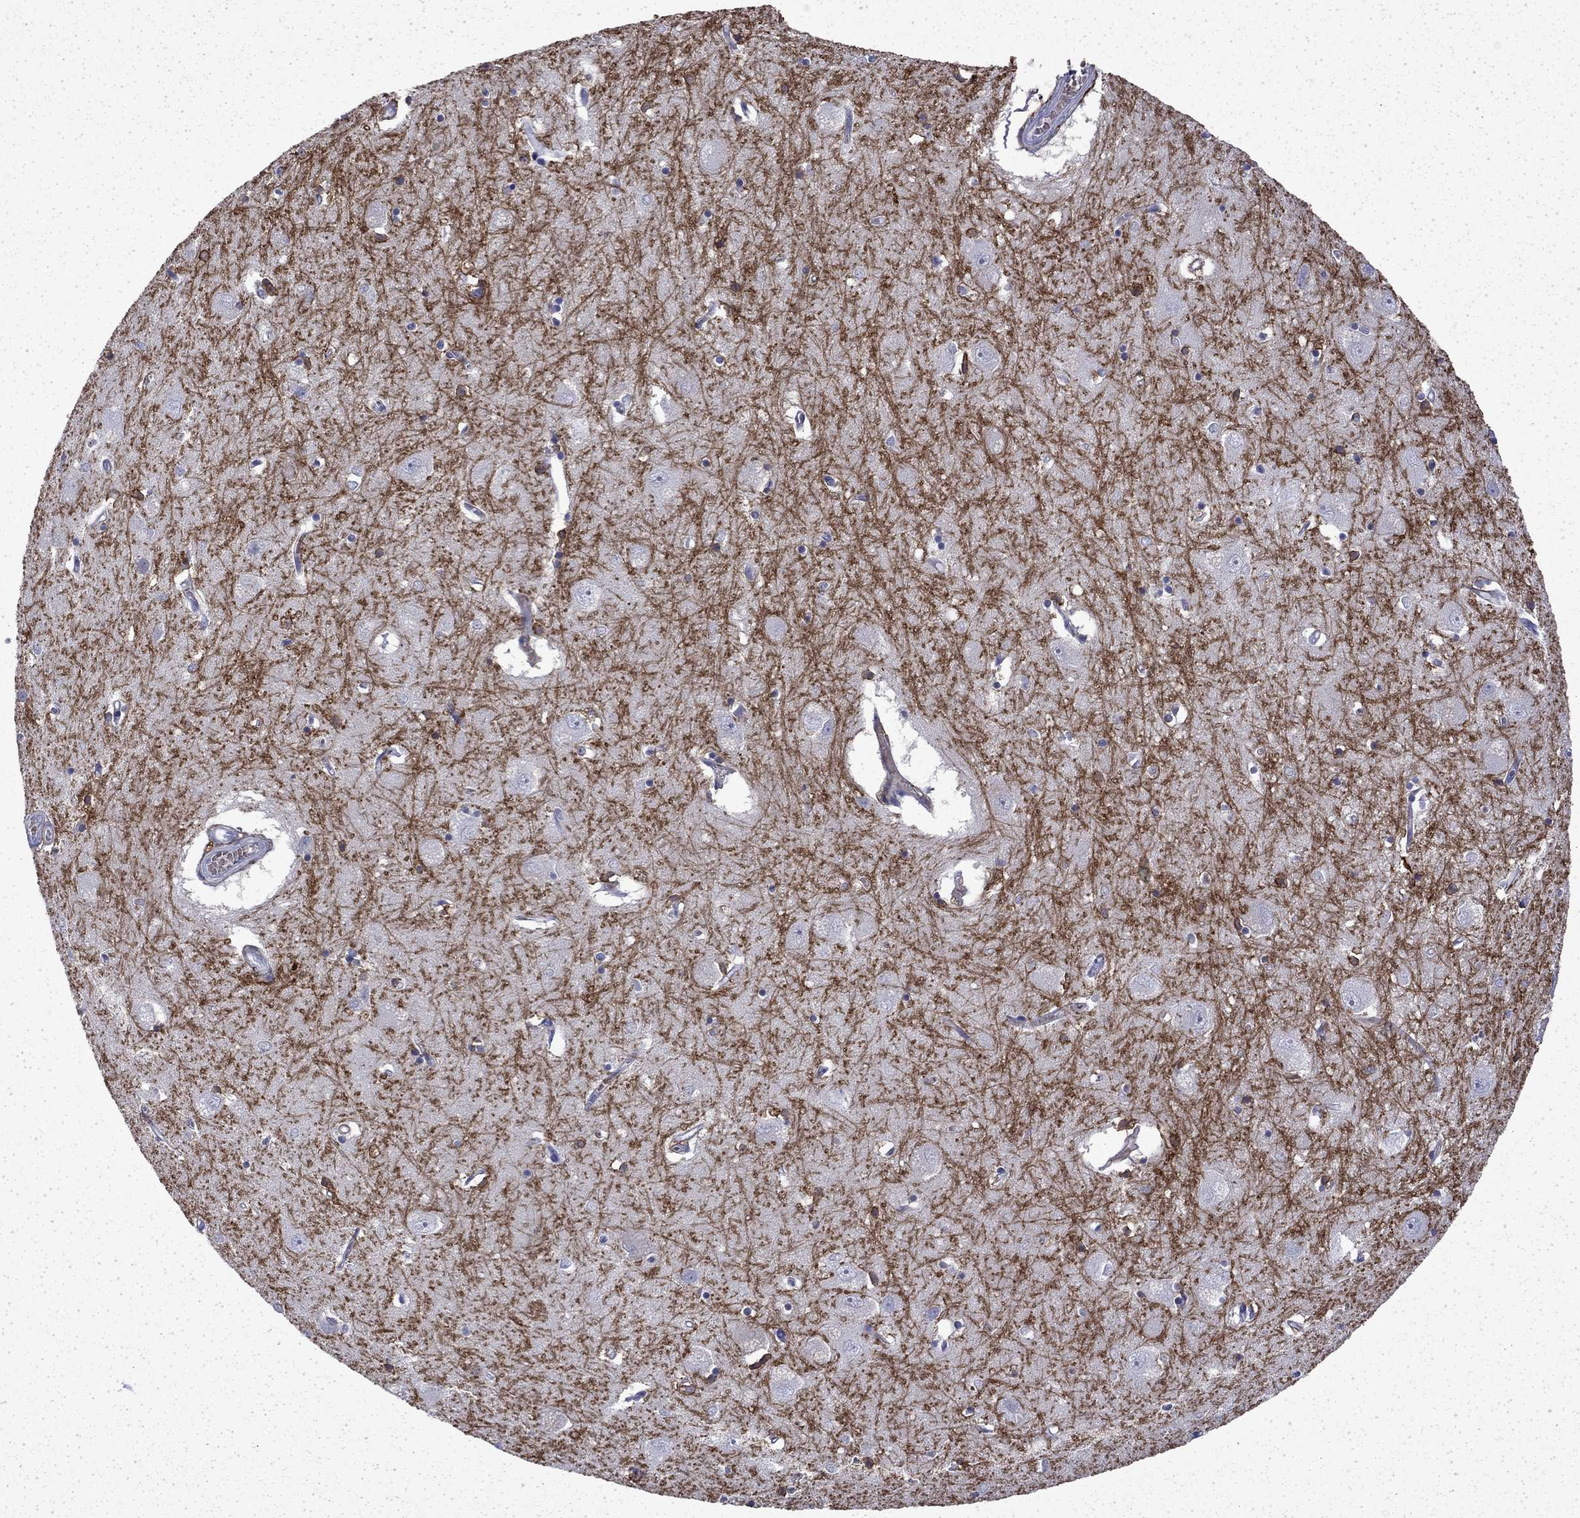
{"staining": {"intensity": "negative", "quantity": "none", "location": "none"}, "tissue": "caudate", "cell_type": "Glial cells", "image_type": "normal", "snomed": [{"axis": "morphology", "description": "Normal tissue, NOS"}, {"axis": "topography", "description": "Lateral ventricle wall"}], "caption": "Caudate was stained to show a protein in brown. There is no significant expression in glial cells. (IHC, brightfield microscopy, high magnification).", "gene": "ENPP6", "patient": {"sex": "male", "age": 54}}